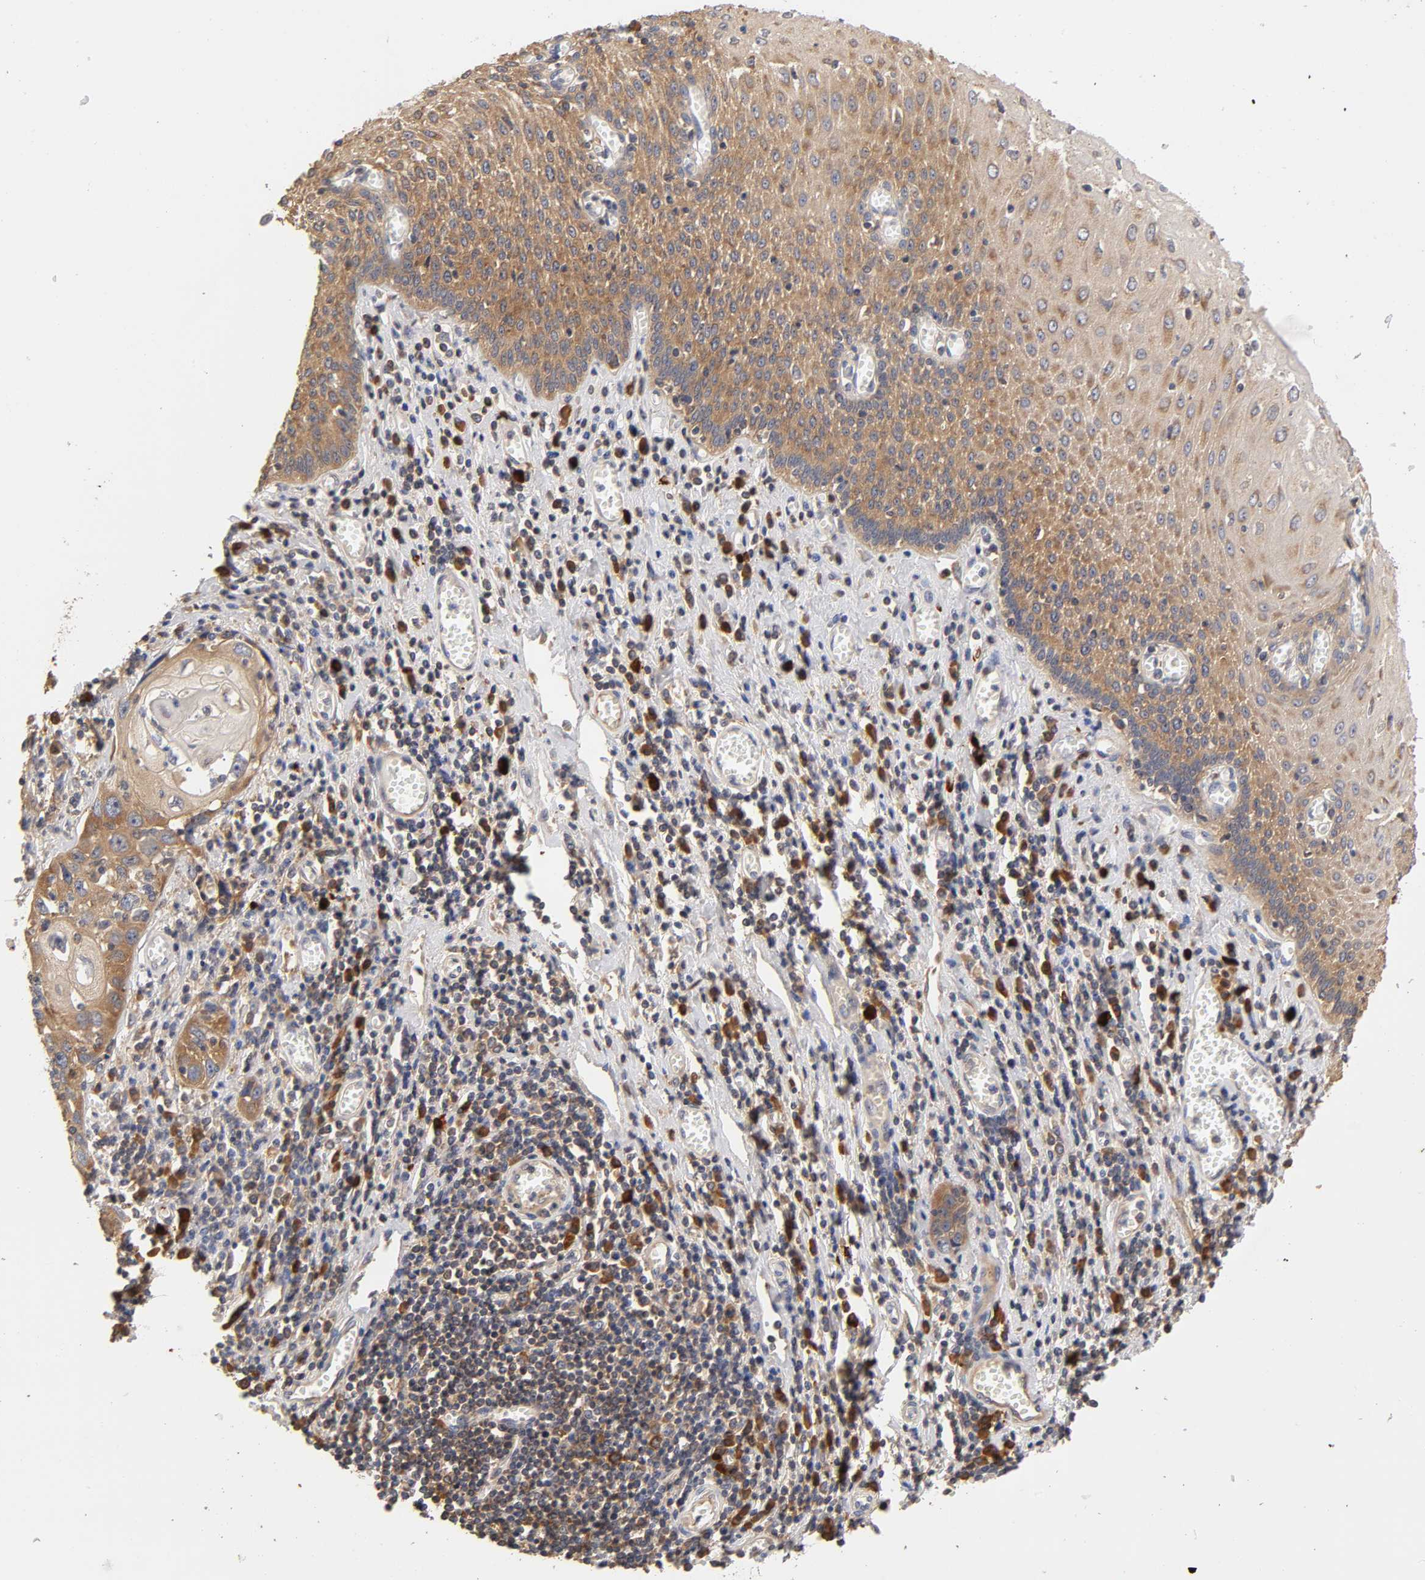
{"staining": {"intensity": "moderate", "quantity": ">75%", "location": "cytoplasmic/membranous"}, "tissue": "esophagus", "cell_type": "Squamous epithelial cells", "image_type": "normal", "snomed": [{"axis": "morphology", "description": "Normal tissue, NOS"}, {"axis": "morphology", "description": "Squamous cell carcinoma, NOS"}, {"axis": "topography", "description": "Esophagus"}], "caption": "Normal esophagus displays moderate cytoplasmic/membranous expression in approximately >75% of squamous epithelial cells.", "gene": "RPS29", "patient": {"sex": "male", "age": 65}}